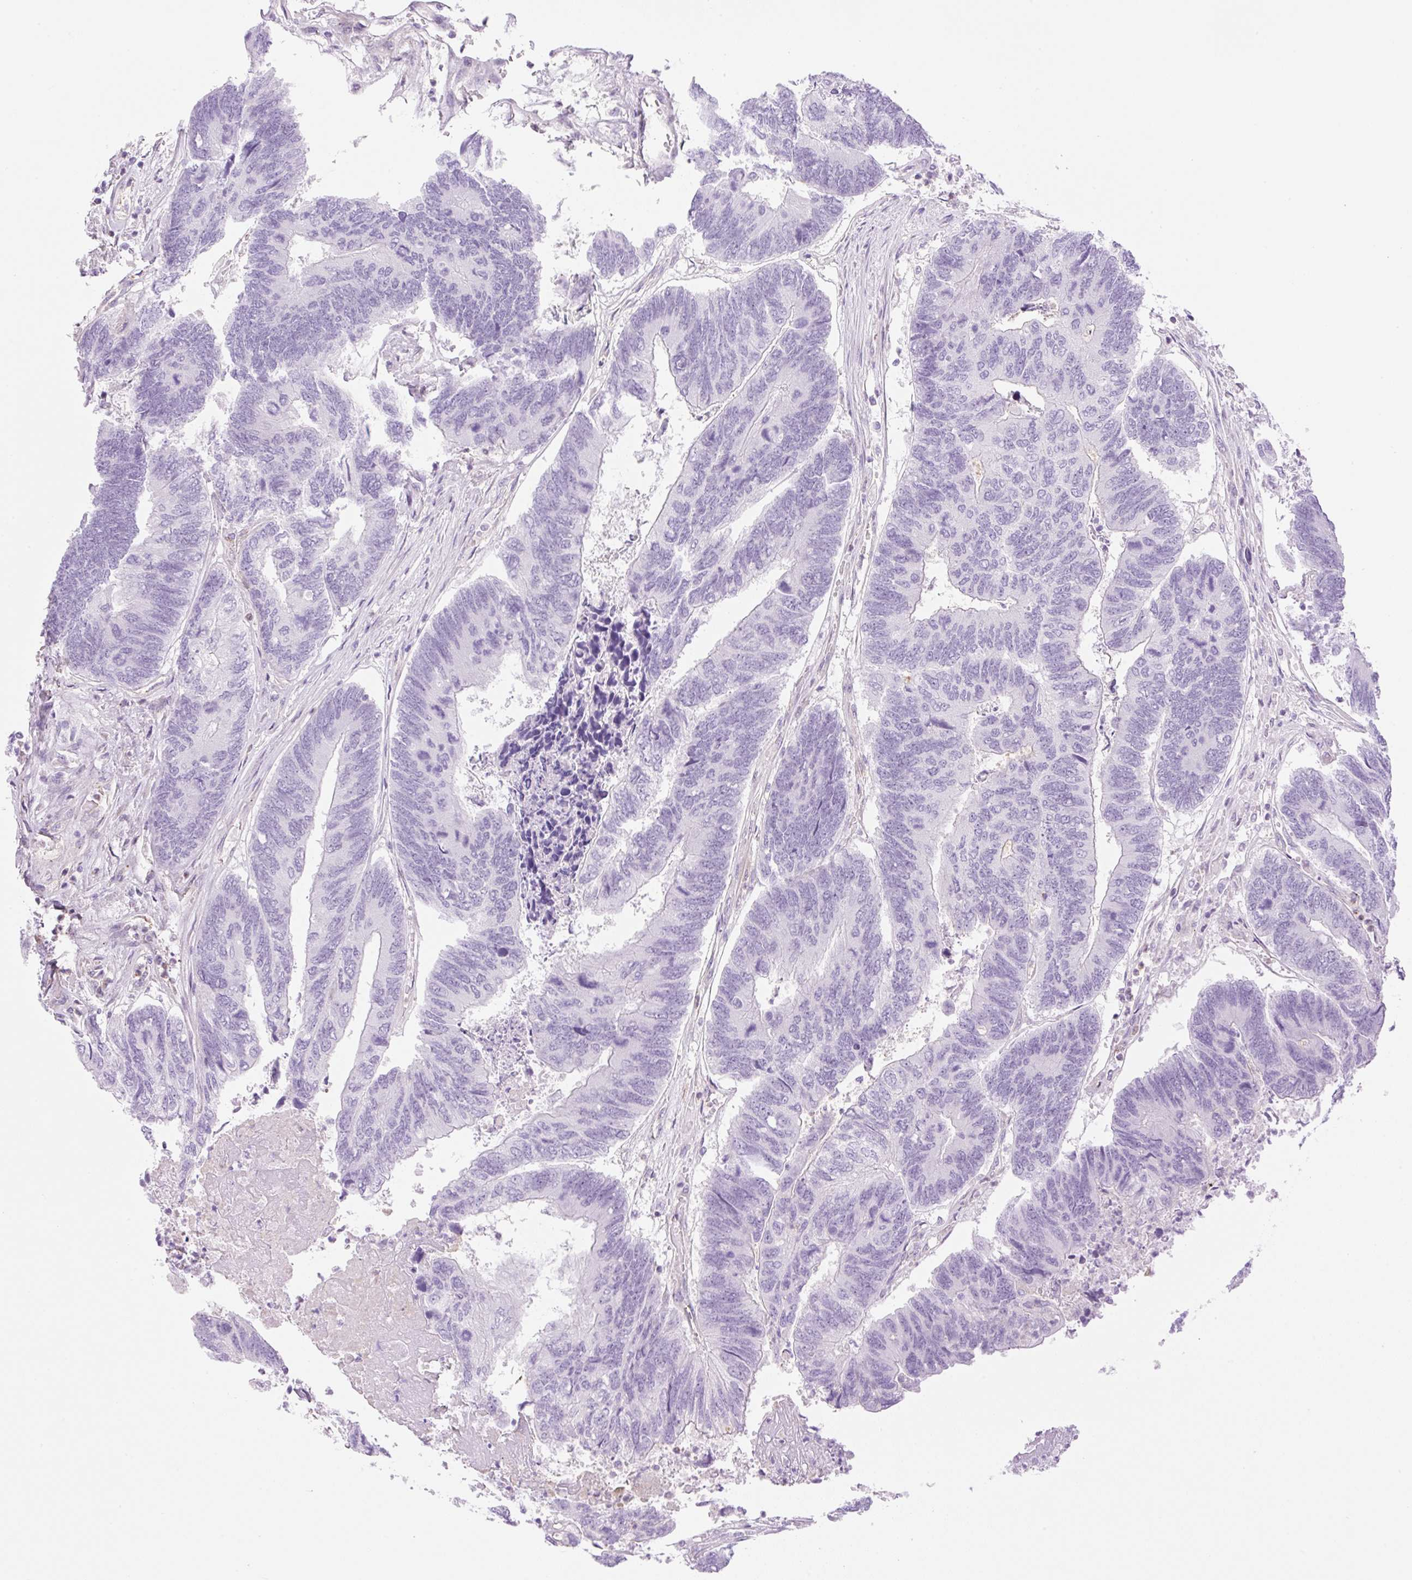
{"staining": {"intensity": "negative", "quantity": "none", "location": "none"}, "tissue": "colorectal cancer", "cell_type": "Tumor cells", "image_type": "cancer", "snomed": [{"axis": "morphology", "description": "Adenocarcinoma, NOS"}, {"axis": "topography", "description": "Colon"}], "caption": "Immunohistochemistry (IHC) histopathology image of neoplastic tissue: human colorectal cancer (adenocarcinoma) stained with DAB demonstrates no significant protein positivity in tumor cells.", "gene": "EHD3", "patient": {"sex": "female", "age": 67}}